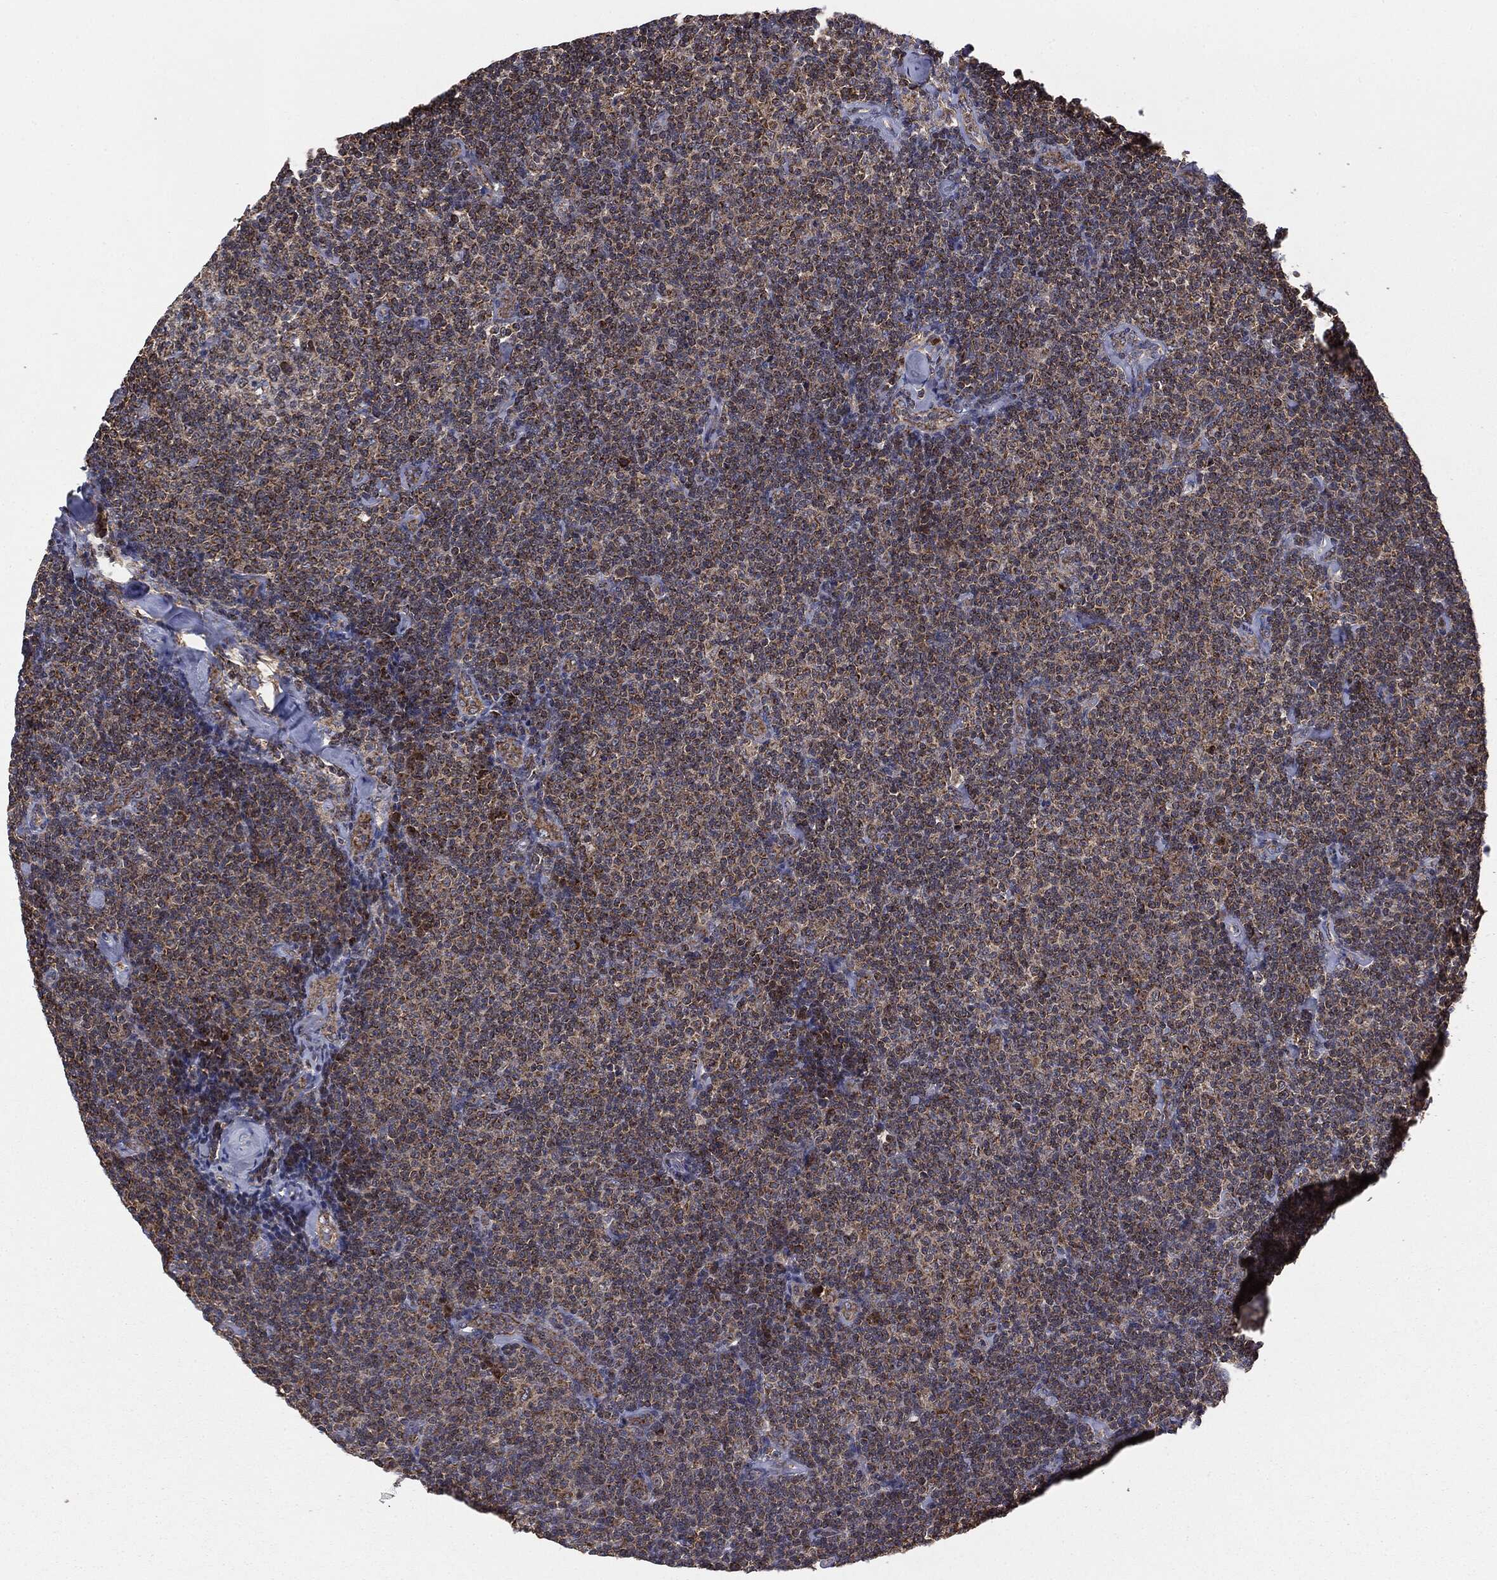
{"staining": {"intensity": "moderate", "quantity": ">75%", "location": "cytoplasmic/membranous"}, "tissue": "lymphoma", "cell_type": "Tumor cells", "image_type": "cancer", "snomed": [{"axis": "morphology", "description": "Malignant lymphoma, non-Hodgkin's type, Low grade"}, {"axis": "topography", "description": "Lymph node"}], "caption": "Protein staining of low-grade malignant lymphoma, non-Hodgkin's type tissue demonstrates moderate cytoplasmic/membranous staining in approximately >75% of tumor cells. The staining was performed using DAB to visualize the protein expression in brown, while the nuclei were stained in blue with hematoxylin (Magnification: 20x).", "gene": "MTOR", "patient": {"sex": "male", "age": 81}}